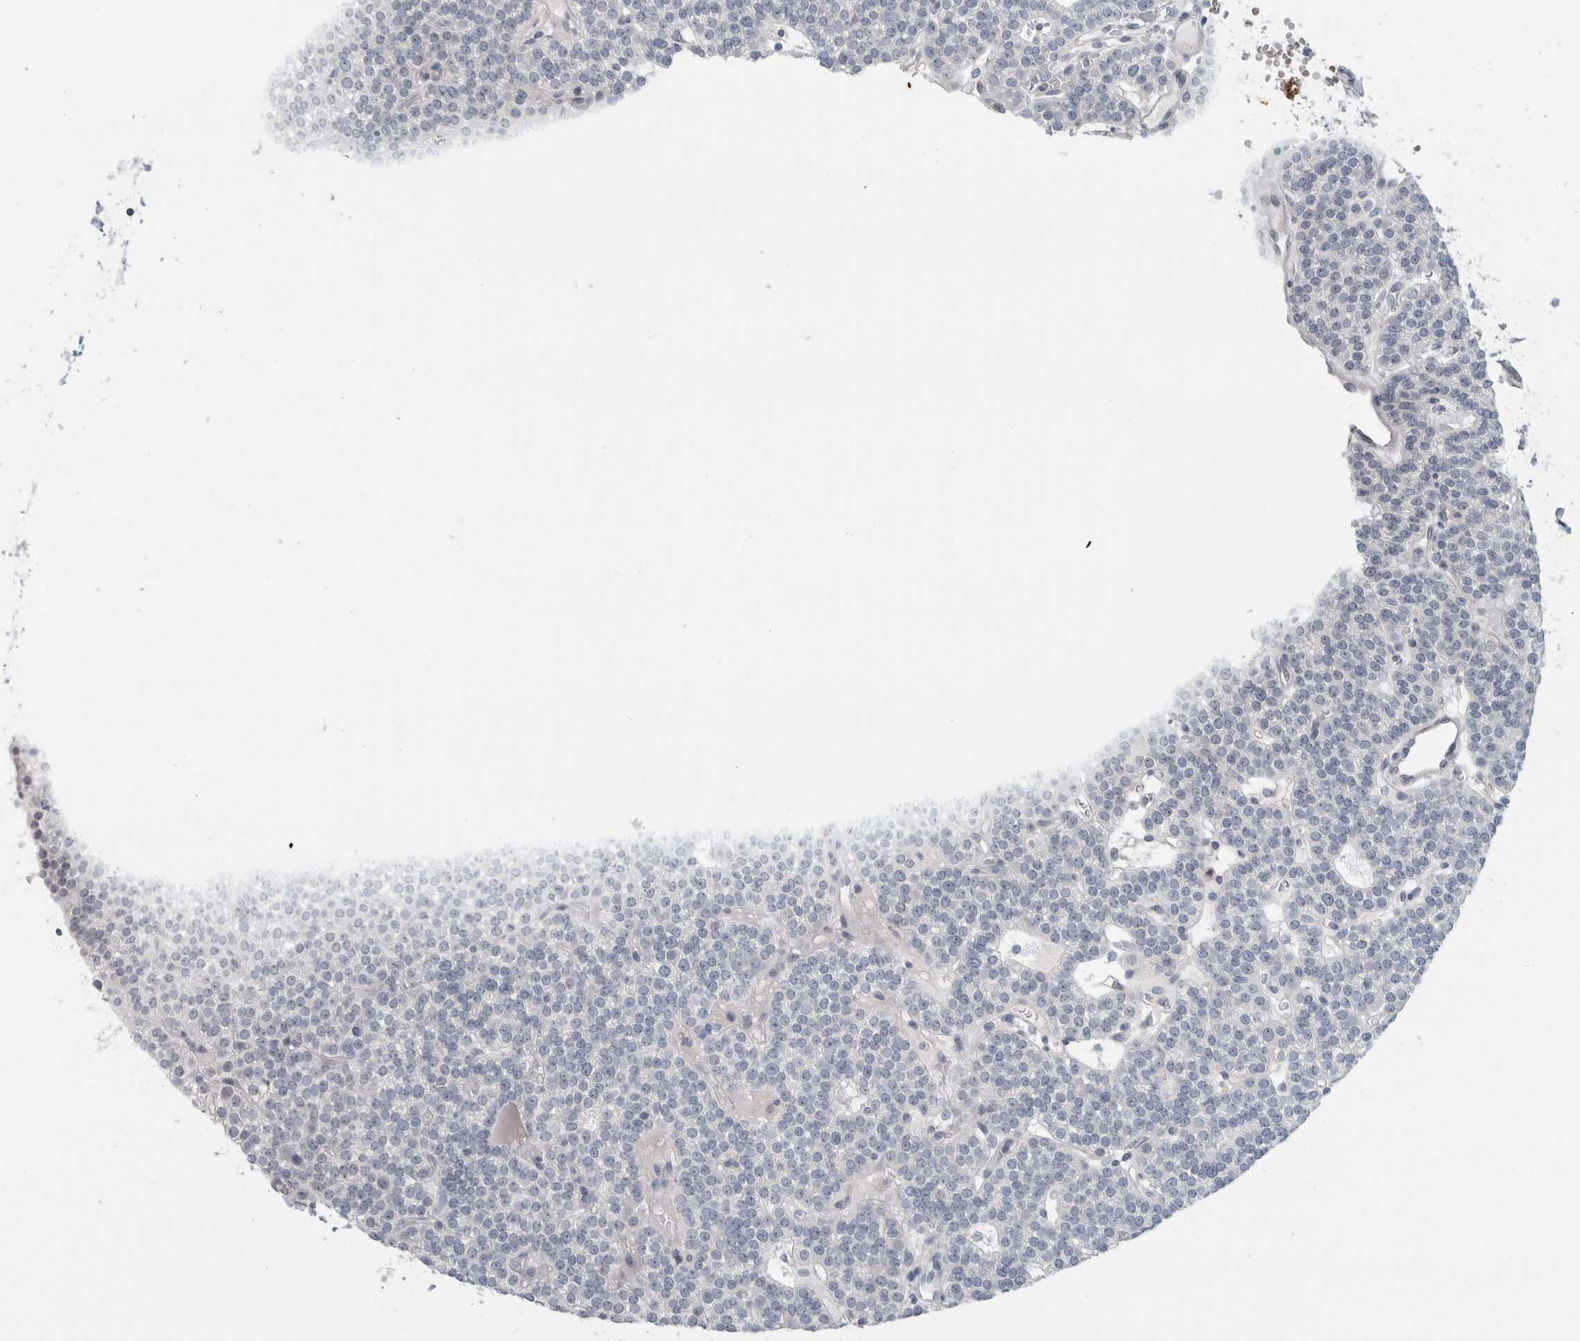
{"staining": {"intensity": "negative", "quantity": "none", "location": "none"}, "tissue": "parathyroid gland", "cell_type": "Glandular cells", "image_type": "normal", "snomed": [{"axis": "morphology", "description": "Normal tissue, NOS"}, {"axis": "topography", "description": "Parathyroid gland"}], "caption": "High magnification brightfield microscopy of unremarkable parathyroid gland stained with DAB (brown) and counterstained with hematoxylin (blue): glandular cells show no significant positivity. The staining was performed using DAB to visualize the protein expression in brown, while the nuclei were stained in blue with hematoxylin (Magnification: 20x).", "gene": "FMR1NB", "patient": {"sex": "male", "age": 83}}